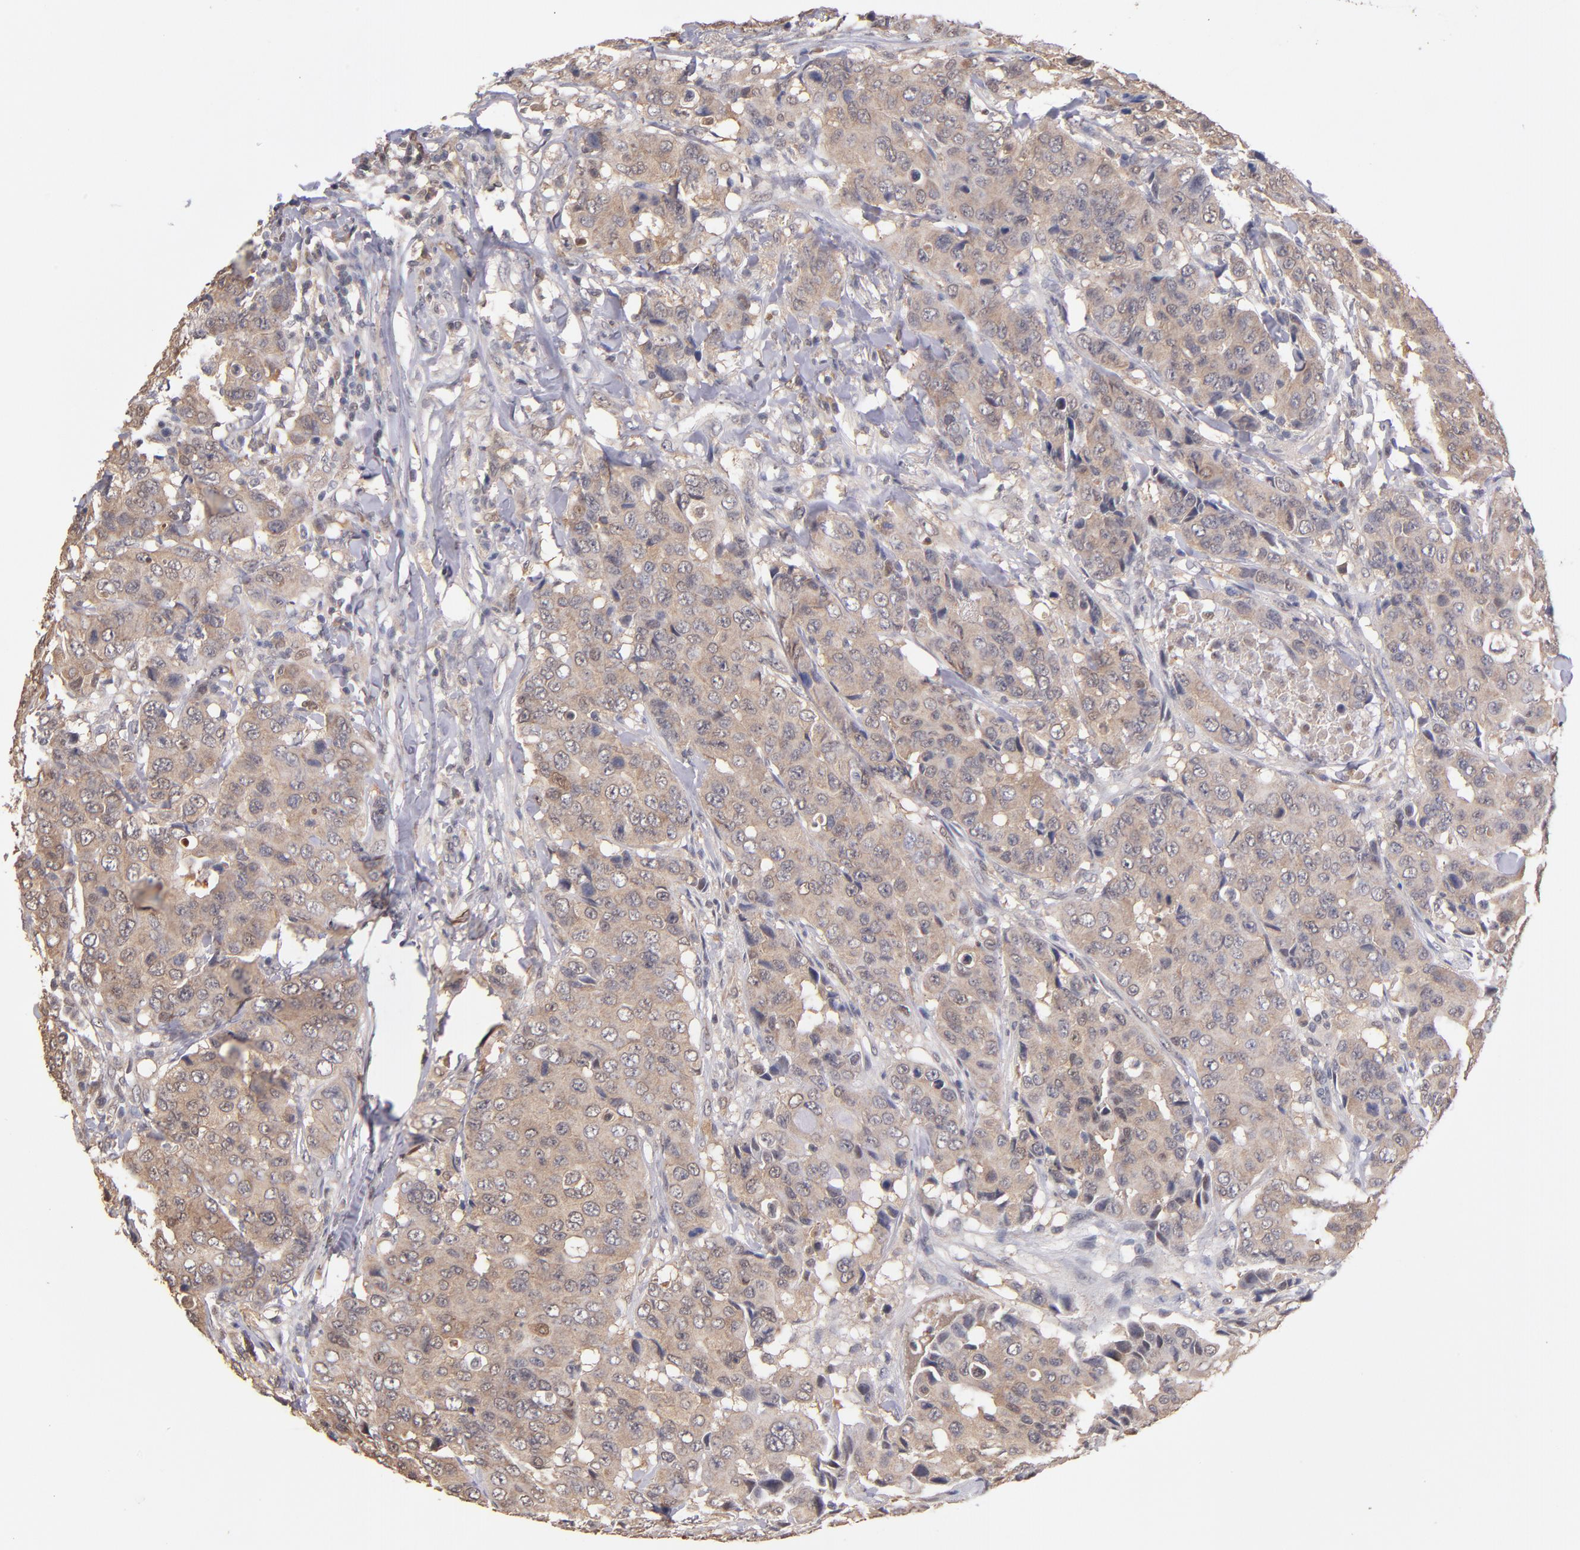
{"staining": {"intensity": "weak", "quantity": ">75%", "location": "cytoplasmic/membranous"}, "tissue": "breast cancer", "cell_type": "Tumor cells", "image_type": "cancer", "snomed": [{"axis": "morphology", "description": "Duct carcinoma"}, {"axis": "topography", "description": "Breast"}], "caption": "IHC photomicrograph of intraductal carcinoma (breast) stained for a protein (brown), which shows low levels of weak cytoplasmic/membranous positivity in about >75% of tumor cells.", "gene": "PSMD10", "patient": {"sex": "female", "age": 54}}